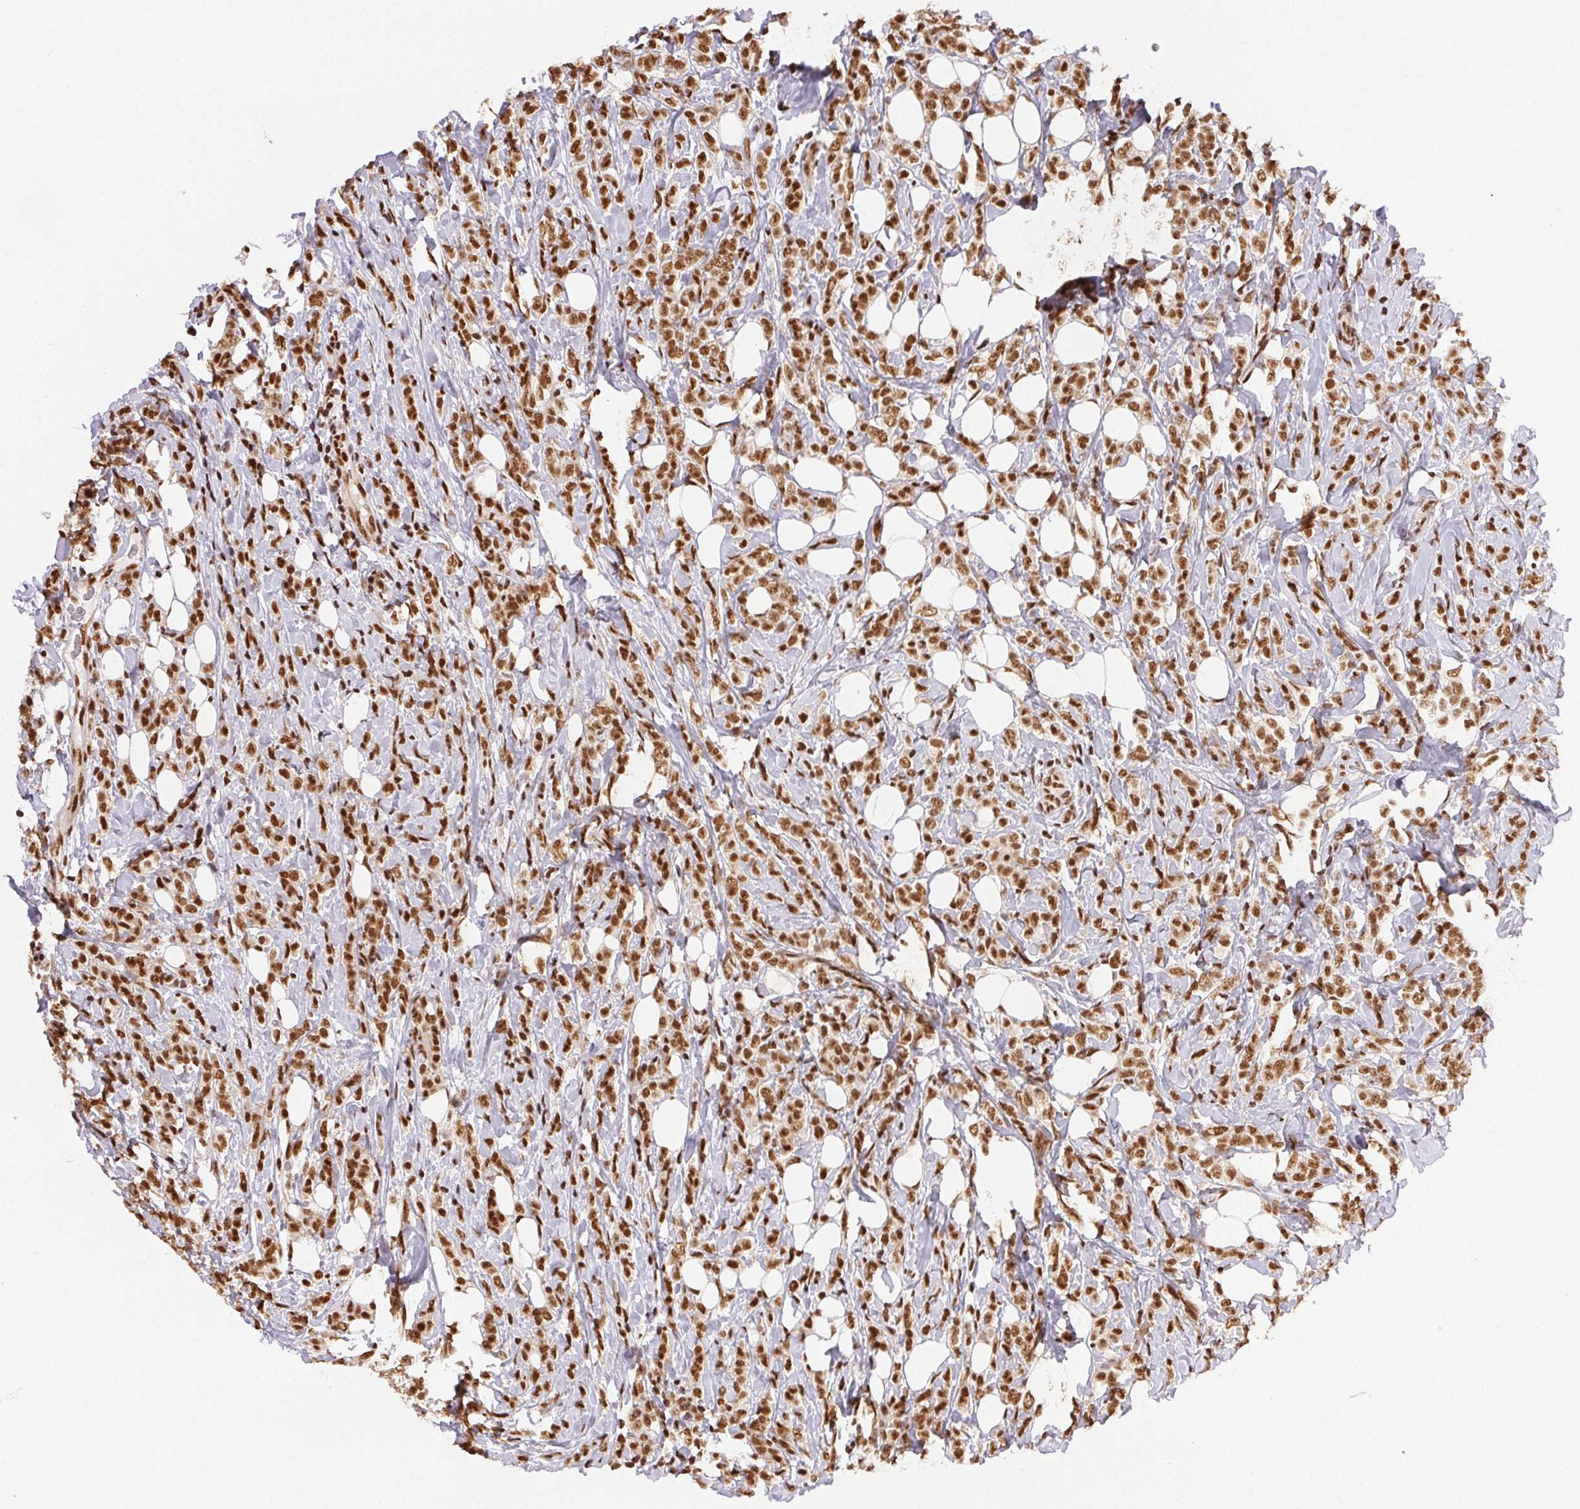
{"staining": {"intensity": "strong", "quantity": ">75%", "location": "nuclear"}, "tissue": "breast cancer", "cell_type": "Tumor cells", "image_type": "cancer", "snomed": [{"axis": "morphology", "description": "Lobular carcinoma"}, {"axis": "topography", "description": "Breast"}], "caption": "Immunohistochemical staining of breast cancer (lobular carcinoma) displays strong nuclear protein staining in approximately >75% of tumor cells.", "gene": "IK", "patient": {"sex": "female", "age": 49}}